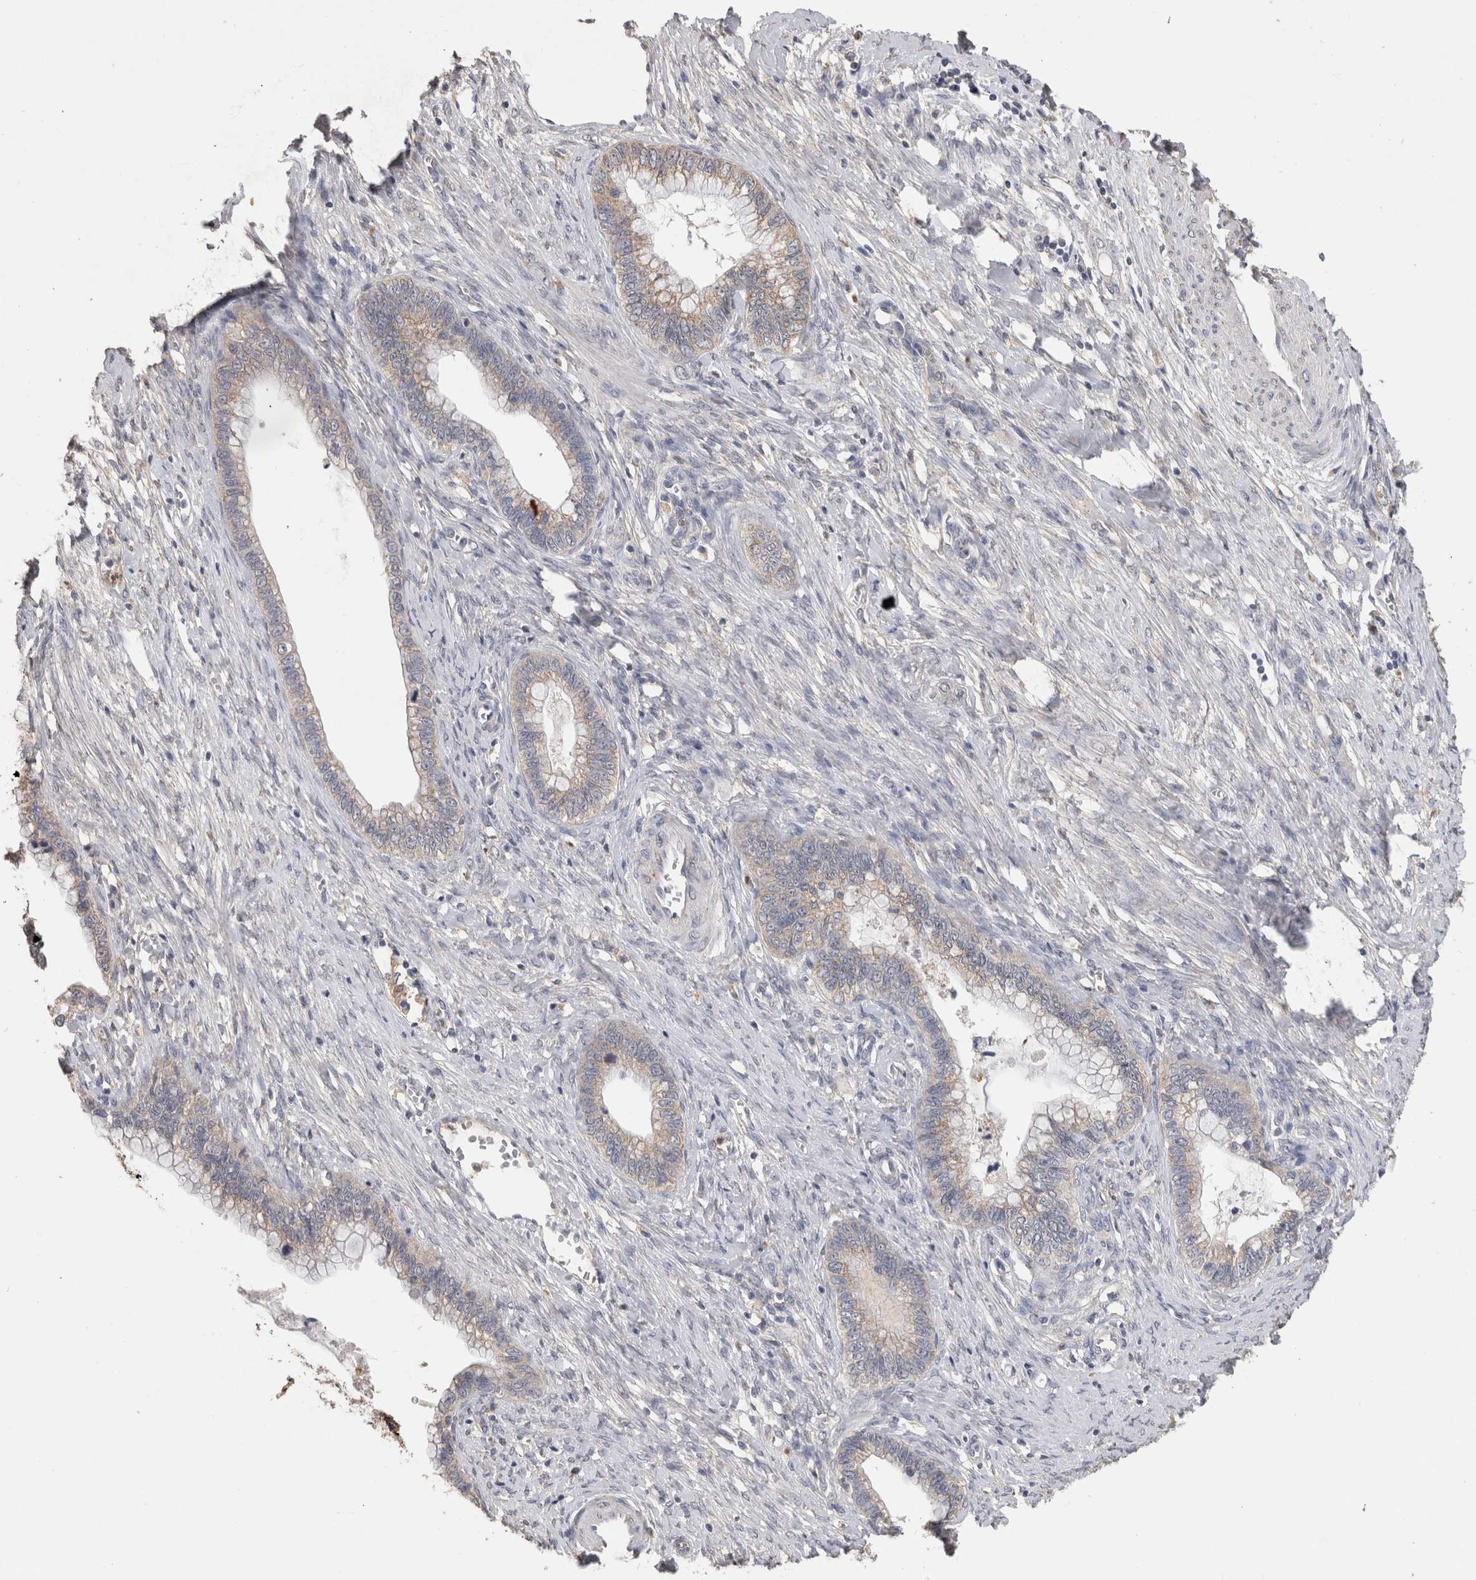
{"staining": {"intensity": "weak", "quantity": "<25%", "location": "cytoplasmic/membranous"}, "tissue": "cervical cancer", "cell_type": "Tumor cells", "image_type": "cancer", "snomed": [{"axis": "morphology", "description": "Adenocarcinoma, NOS"}, {"axis": "topography", "description": "Cervix"}], "caption": "An IHC histopathology image of adenocarcinoma (cervical) is shown. There is no staining in tumor cells of adenocarcinoma (cervical).", "gene": "CNTFR", "patient": {"sex": "female", "age": 44}}